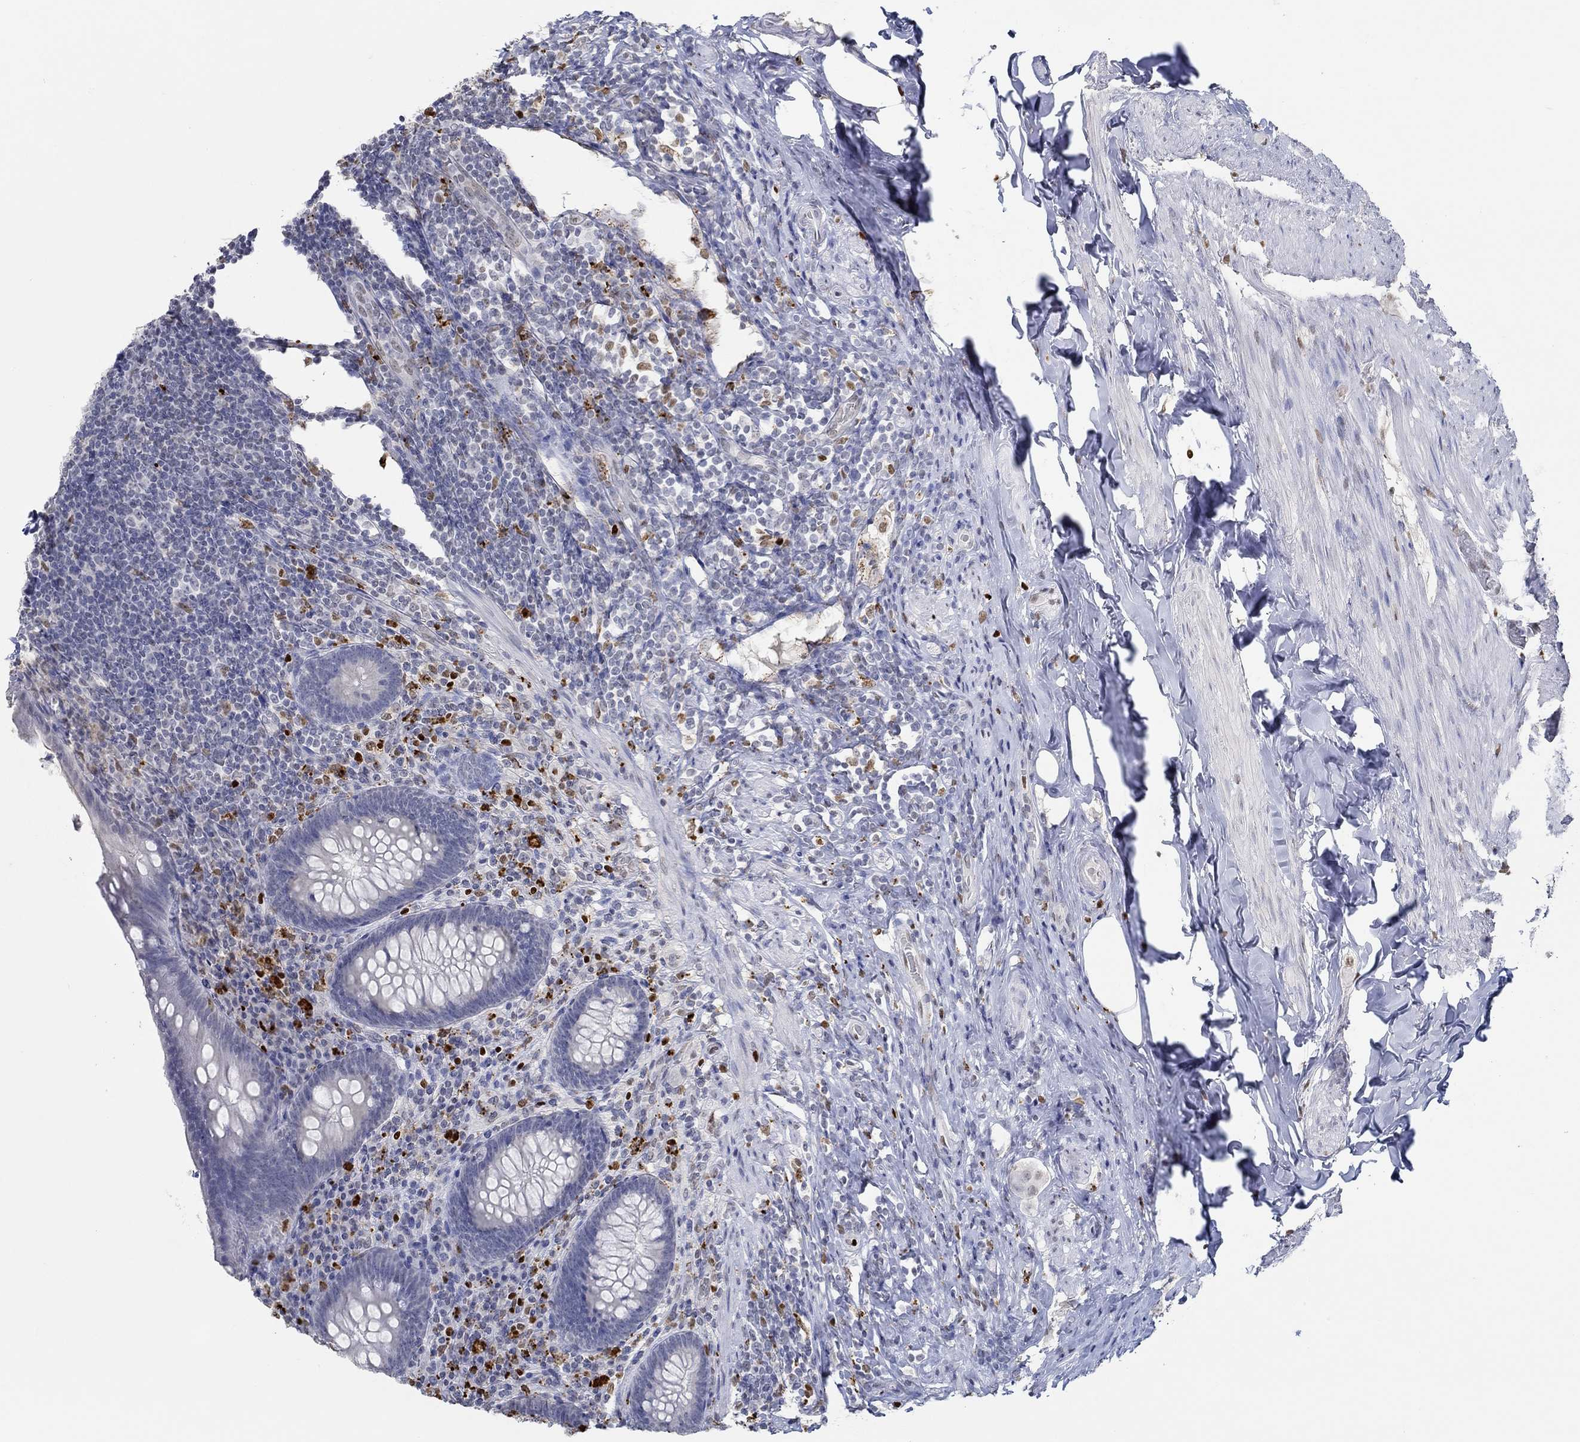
{"staining": {"intensity": "negative", "quantity": "none", "location": "none"}, "tissue": "appendix", "cell_type": "Glandular cells", "image_type": "normal", "snomed": [{"axis": "morphology", "description": "Normal tissue, NOS"}, {"axis": "topography", "description": "Appendix"}], "caption": "Immunohistochemical staining of normal human appendix shows no significant staining in glandular cells. The staining was performed using DAB to visualize the protein expression in brown, while the nuclei were stained in blue with hematoxylin (Magnification: 20x).", "gene": "GATA2", "patient": {"sex": "male", "age": 47}}